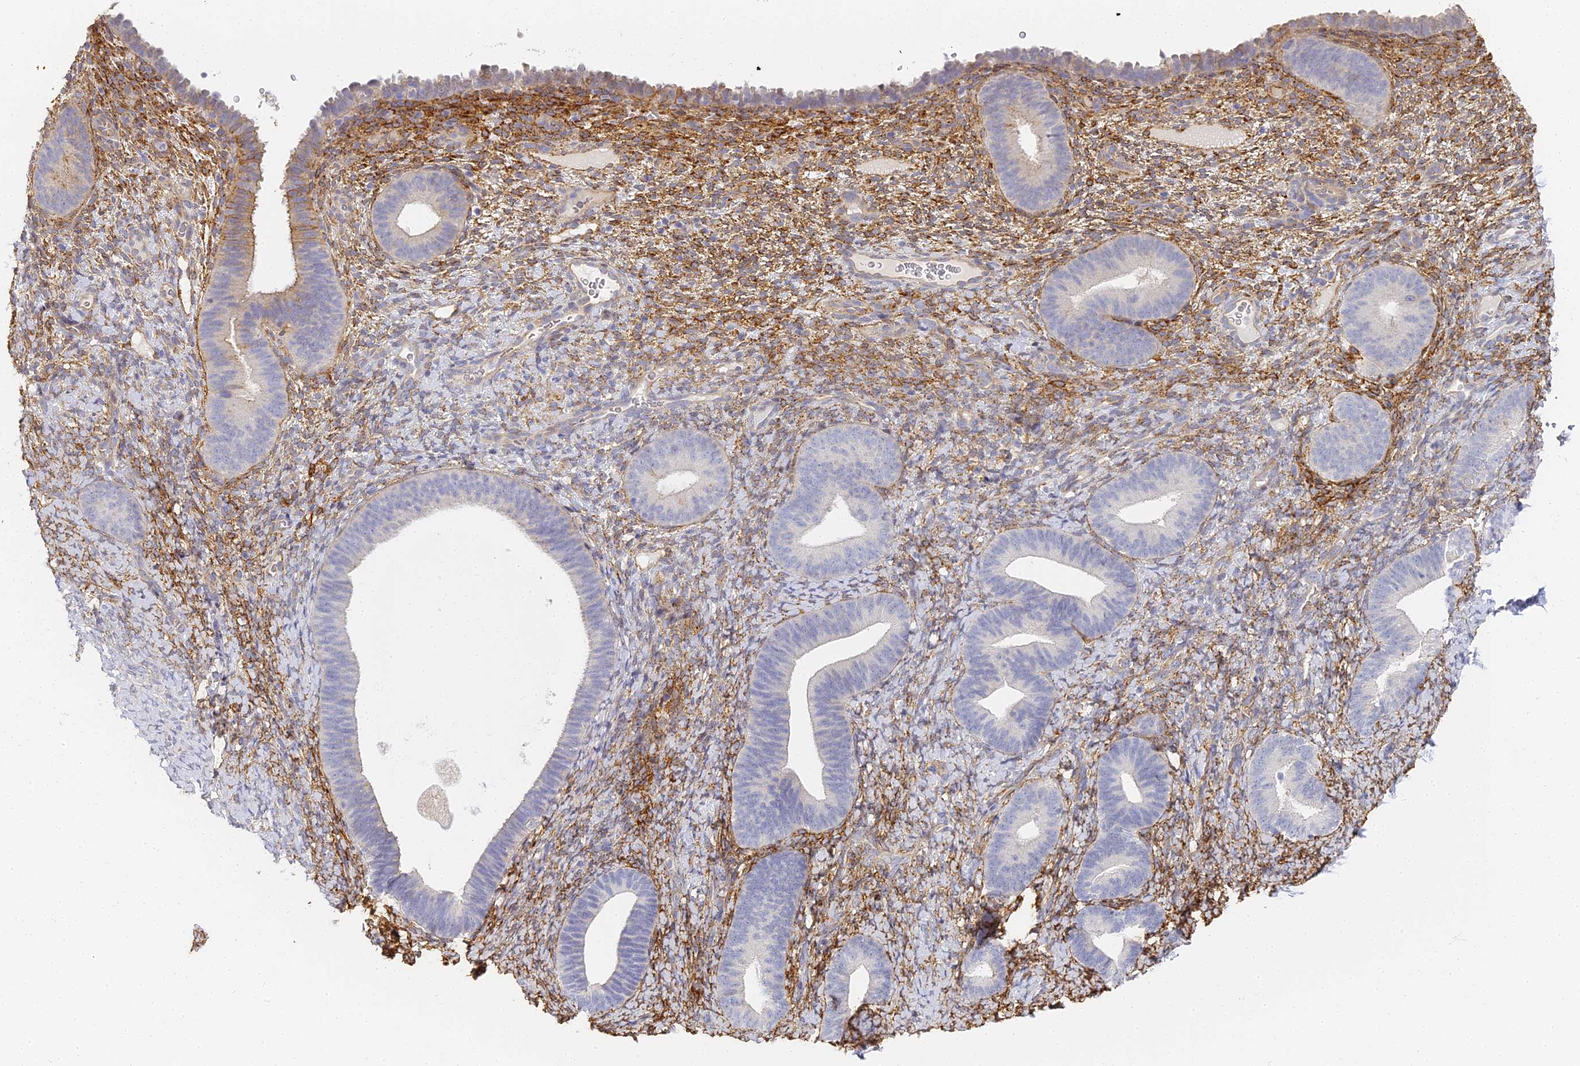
{"staining": {"intensity": "moderate", "quantity": "25%-75%", "location": "cytoplasmic/membranous"}, "tissue": "endometrium", "cell_type": "Cells in endometrial stroma", "image_type": "normal", "snomed": [{"axis": "morphology", "description": "Normal tissue, NOS"}, {"axis": "topography", "description": "Endometrium"}], "caption": "Moderate cytoplasmic/membranous protein positivity is appreciated in approximately 25%-75% of cells in endometrial stroma in endometrium. Nuclei are stained in blue.", "gene": "GJA1", "patient": {"sex": "female", "age": 65}}